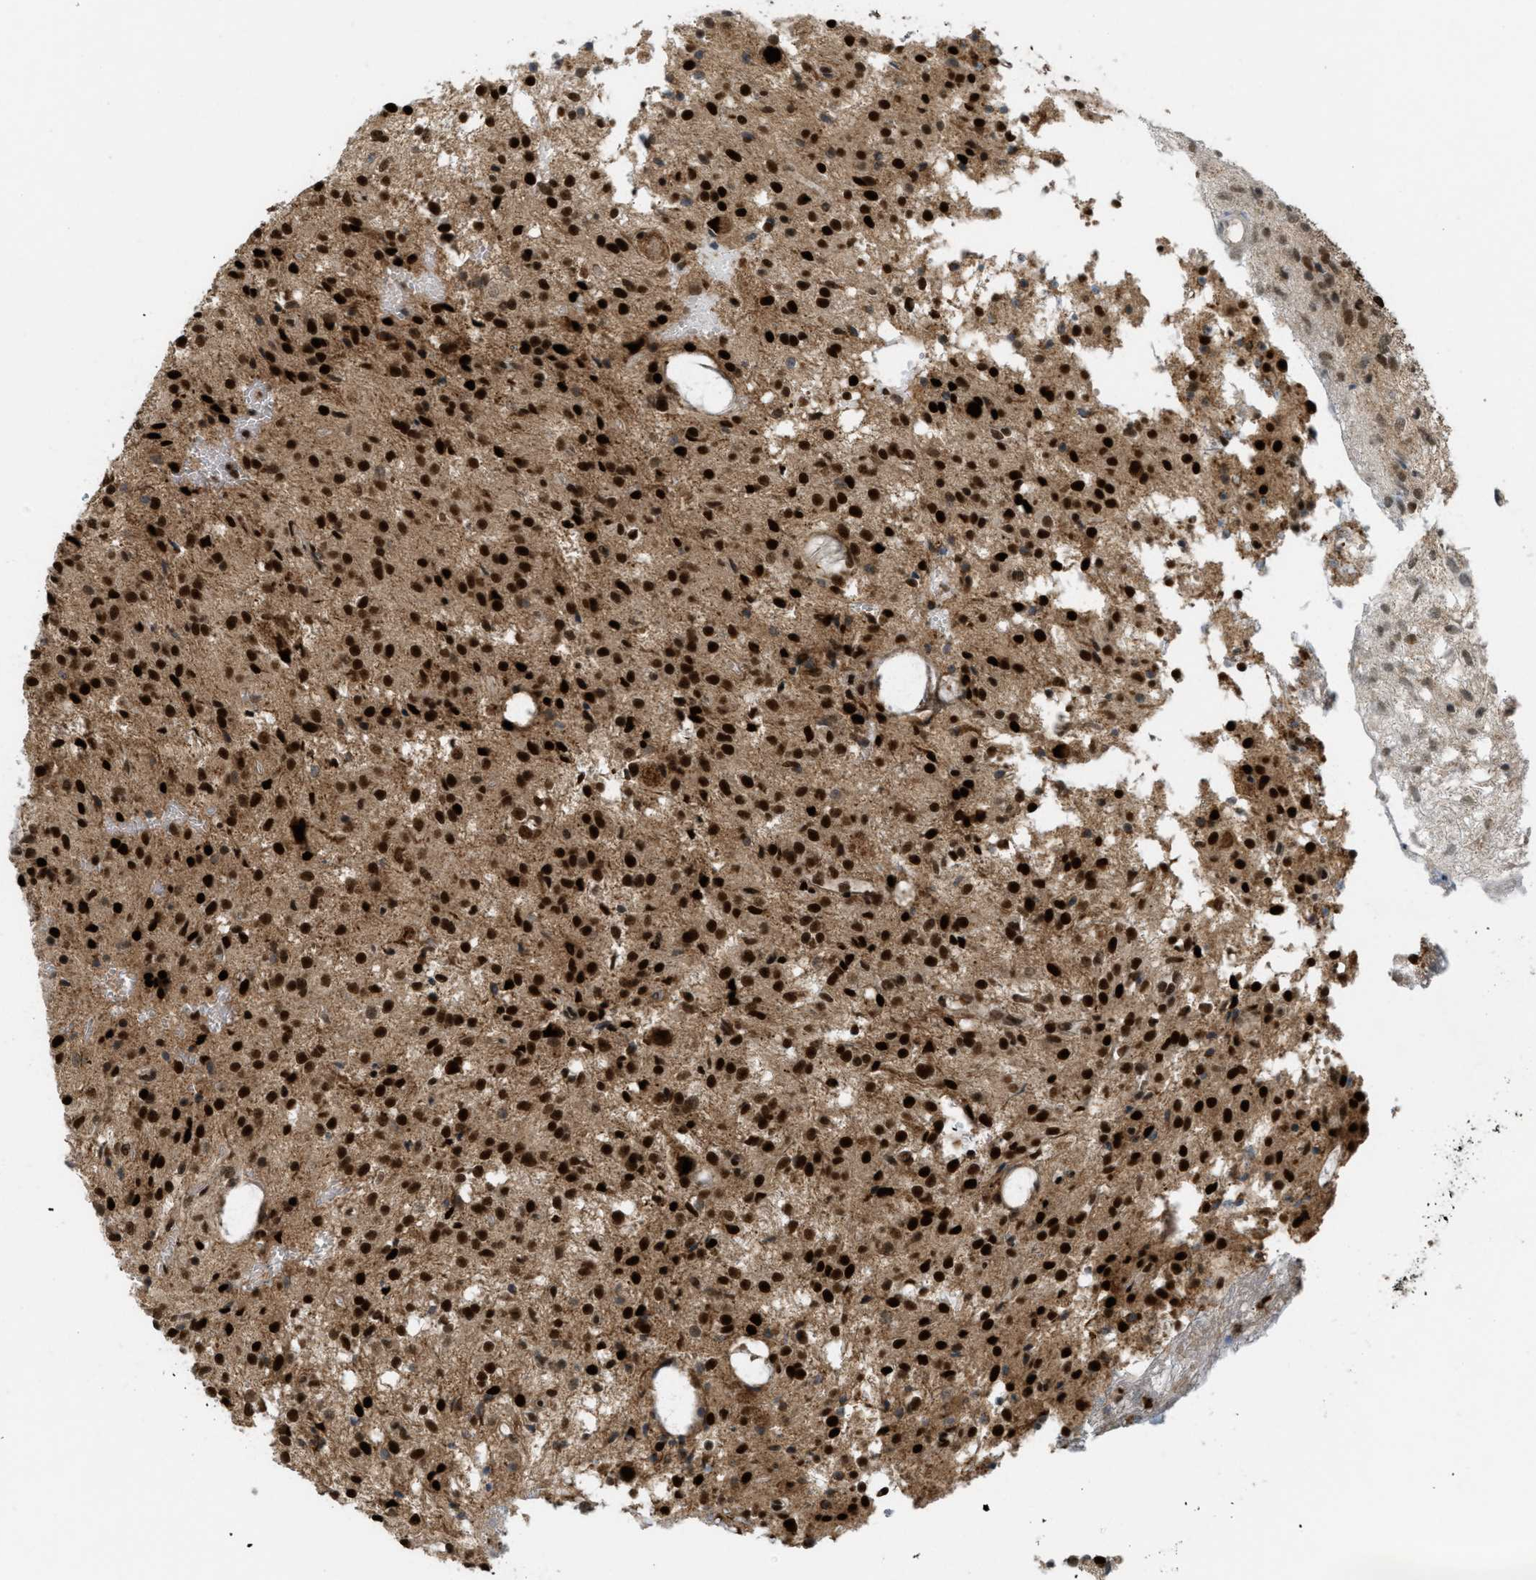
{"staining": {"intensity": "strong", "quantity": ">75%", "location": "cytoplasmic/membranous,nuclear"}, "tissue": "glioma", "cell_type": "Tumor cells", "image_type": "cancer", "snomed": [{"axis": "morphology", "description": "Glioma, malignant, High grade"}, {"axis": "topography", "description": "Brain"}], "caption": "A brown stain highlights strong cytoplasmic/membranous and nuclear expression of a protein in malignant high-grade glioma tumor cells.", "gene": "TLK1", "patient": {"sex": "female", "age": 59}}